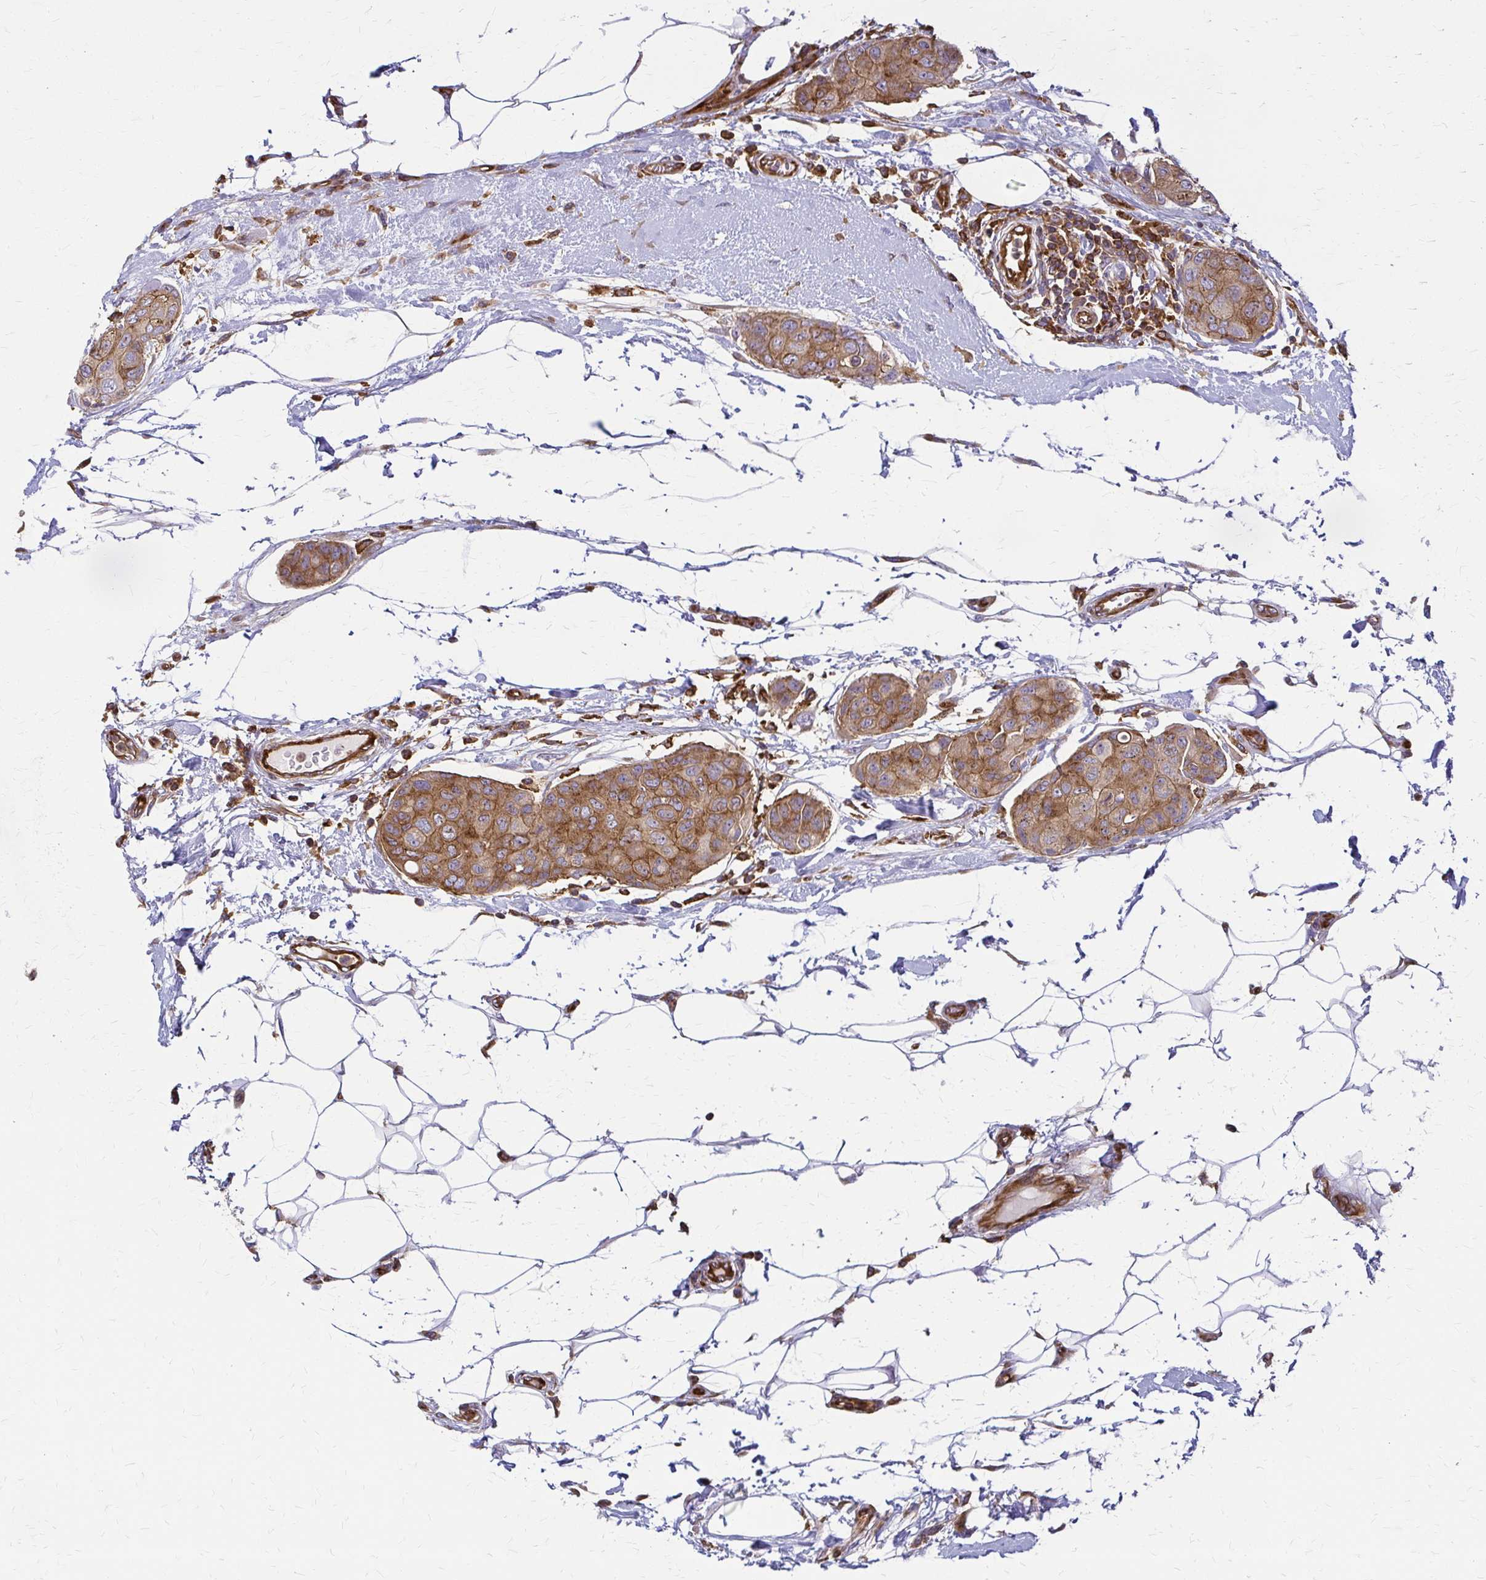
{"staining": {"intensity": "moderate", "quantity": ">75%", "location": "cytoplasmic/membranous"}, "tissue": "breast cancer", "cell_type": "Tumor cells", "image_type": "cancer", "snomed": [{"axis": "morphology", "description": "Duct carcinoma"}, {"axis": "topography", "description": "Breast"}, {"axis": "topography", "description": "Lymph node"}], "caption": "About >75% of tumor cells in breast cancer (infiltrating ductal carcinoma) demonstrate moderate cytoplasmic/membranous protein expression as visualized by brown immunohistochemical staining.", "gene": "WASF2", "patient": {"sex": "female", "age": 80}}